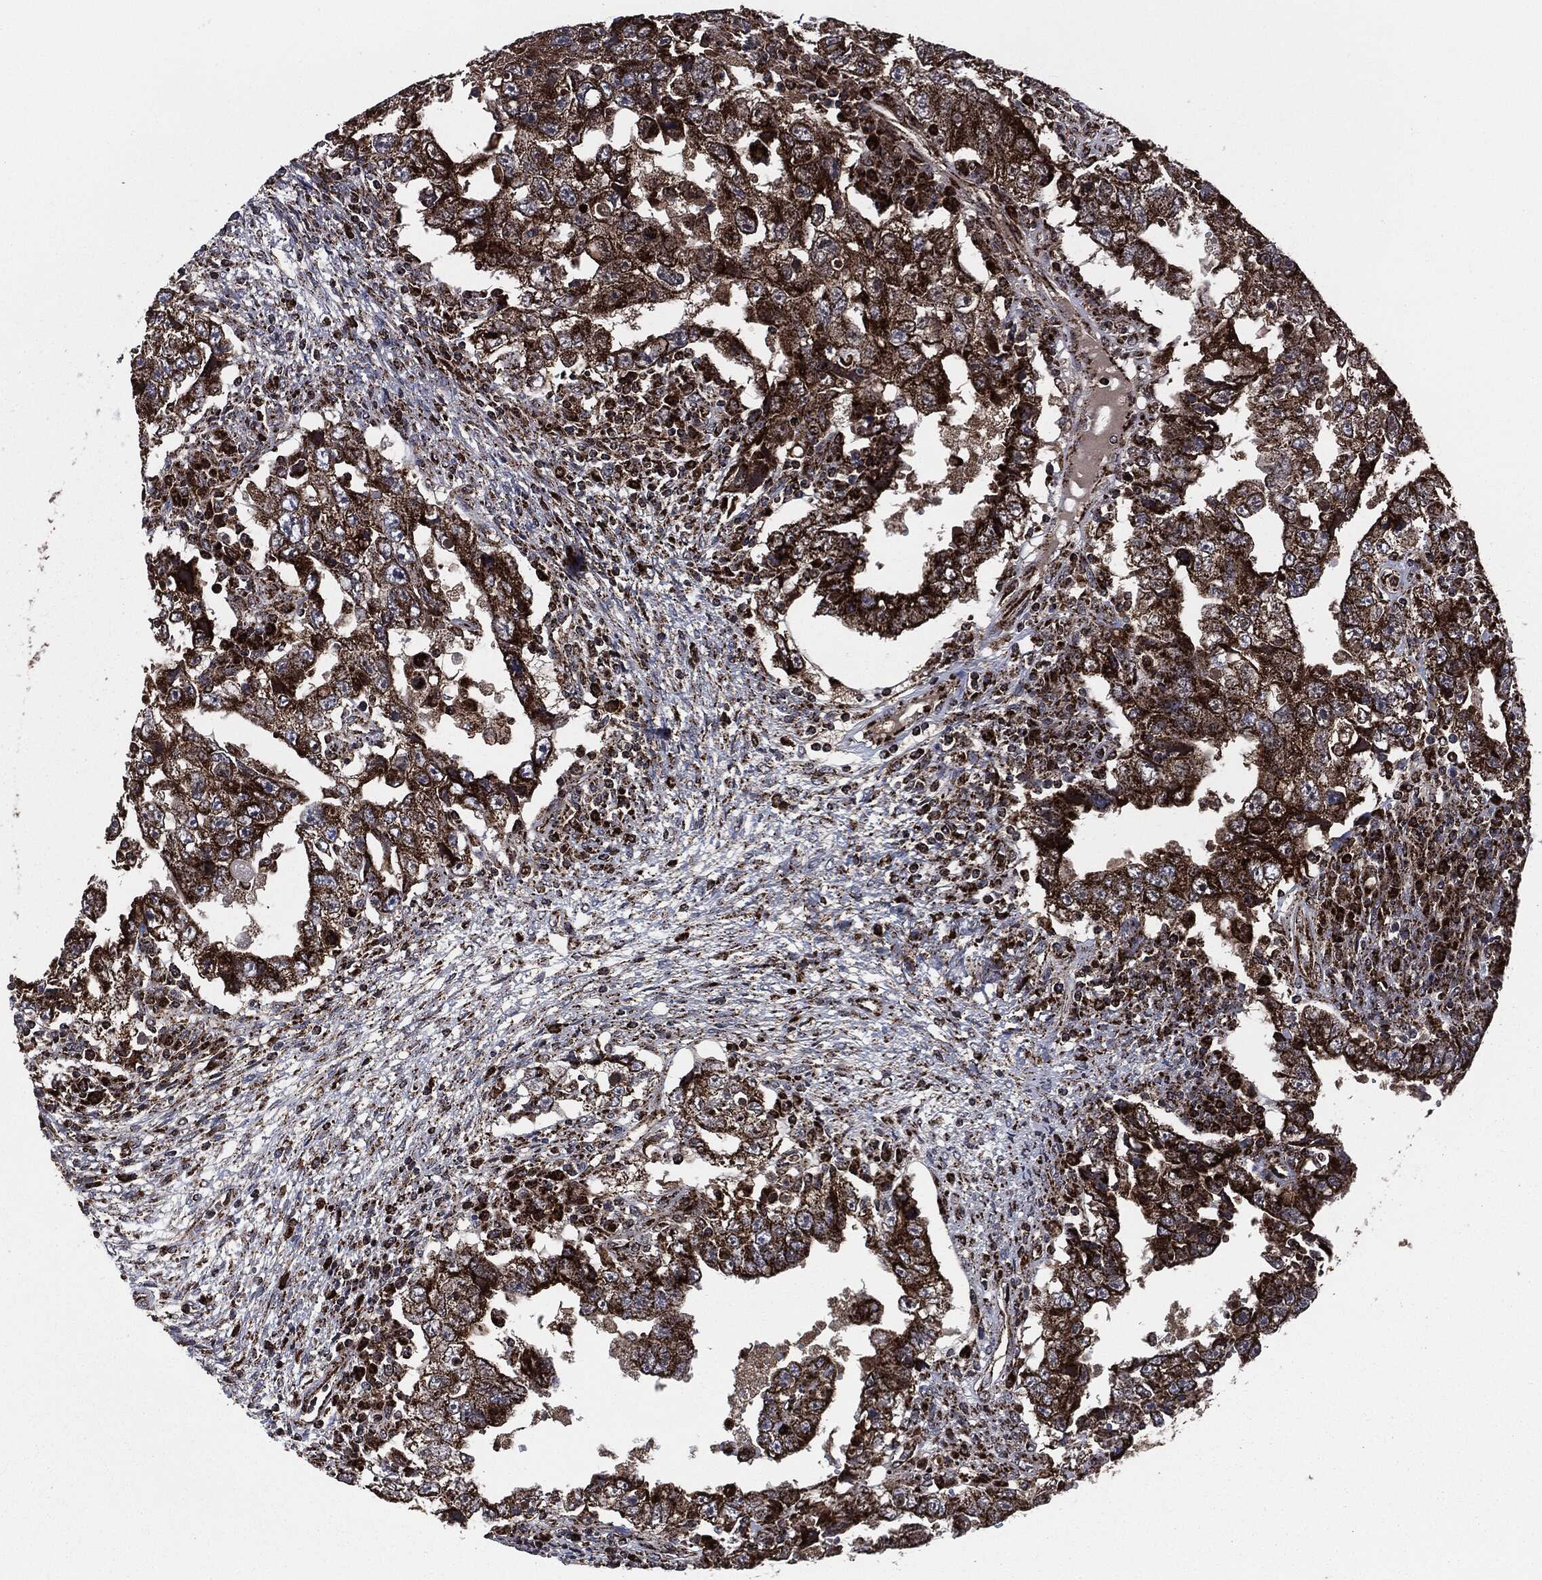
{"staining": {"intensity": "strong", "quantity": "25%-75%", "location": "cytoplasmic/membranous"}, "tissue": "testis cancer", "cell_type": "Tumor cells", "image_type": "cancer", "snomed": [{"axis": "morphology", "description": "Carcinoma, Embryonal, NOS"}, {"axis": "topography", "description": "Testis"}], "caption": "The photomicrograph shows immunohistochemical staining of testis cancer. There is strong cytoplasmic/membranous expression is identified in approximately 25%-75% of tumor cells.", "gene": "FH", "patient": {"sex": "male", "age": 26}}